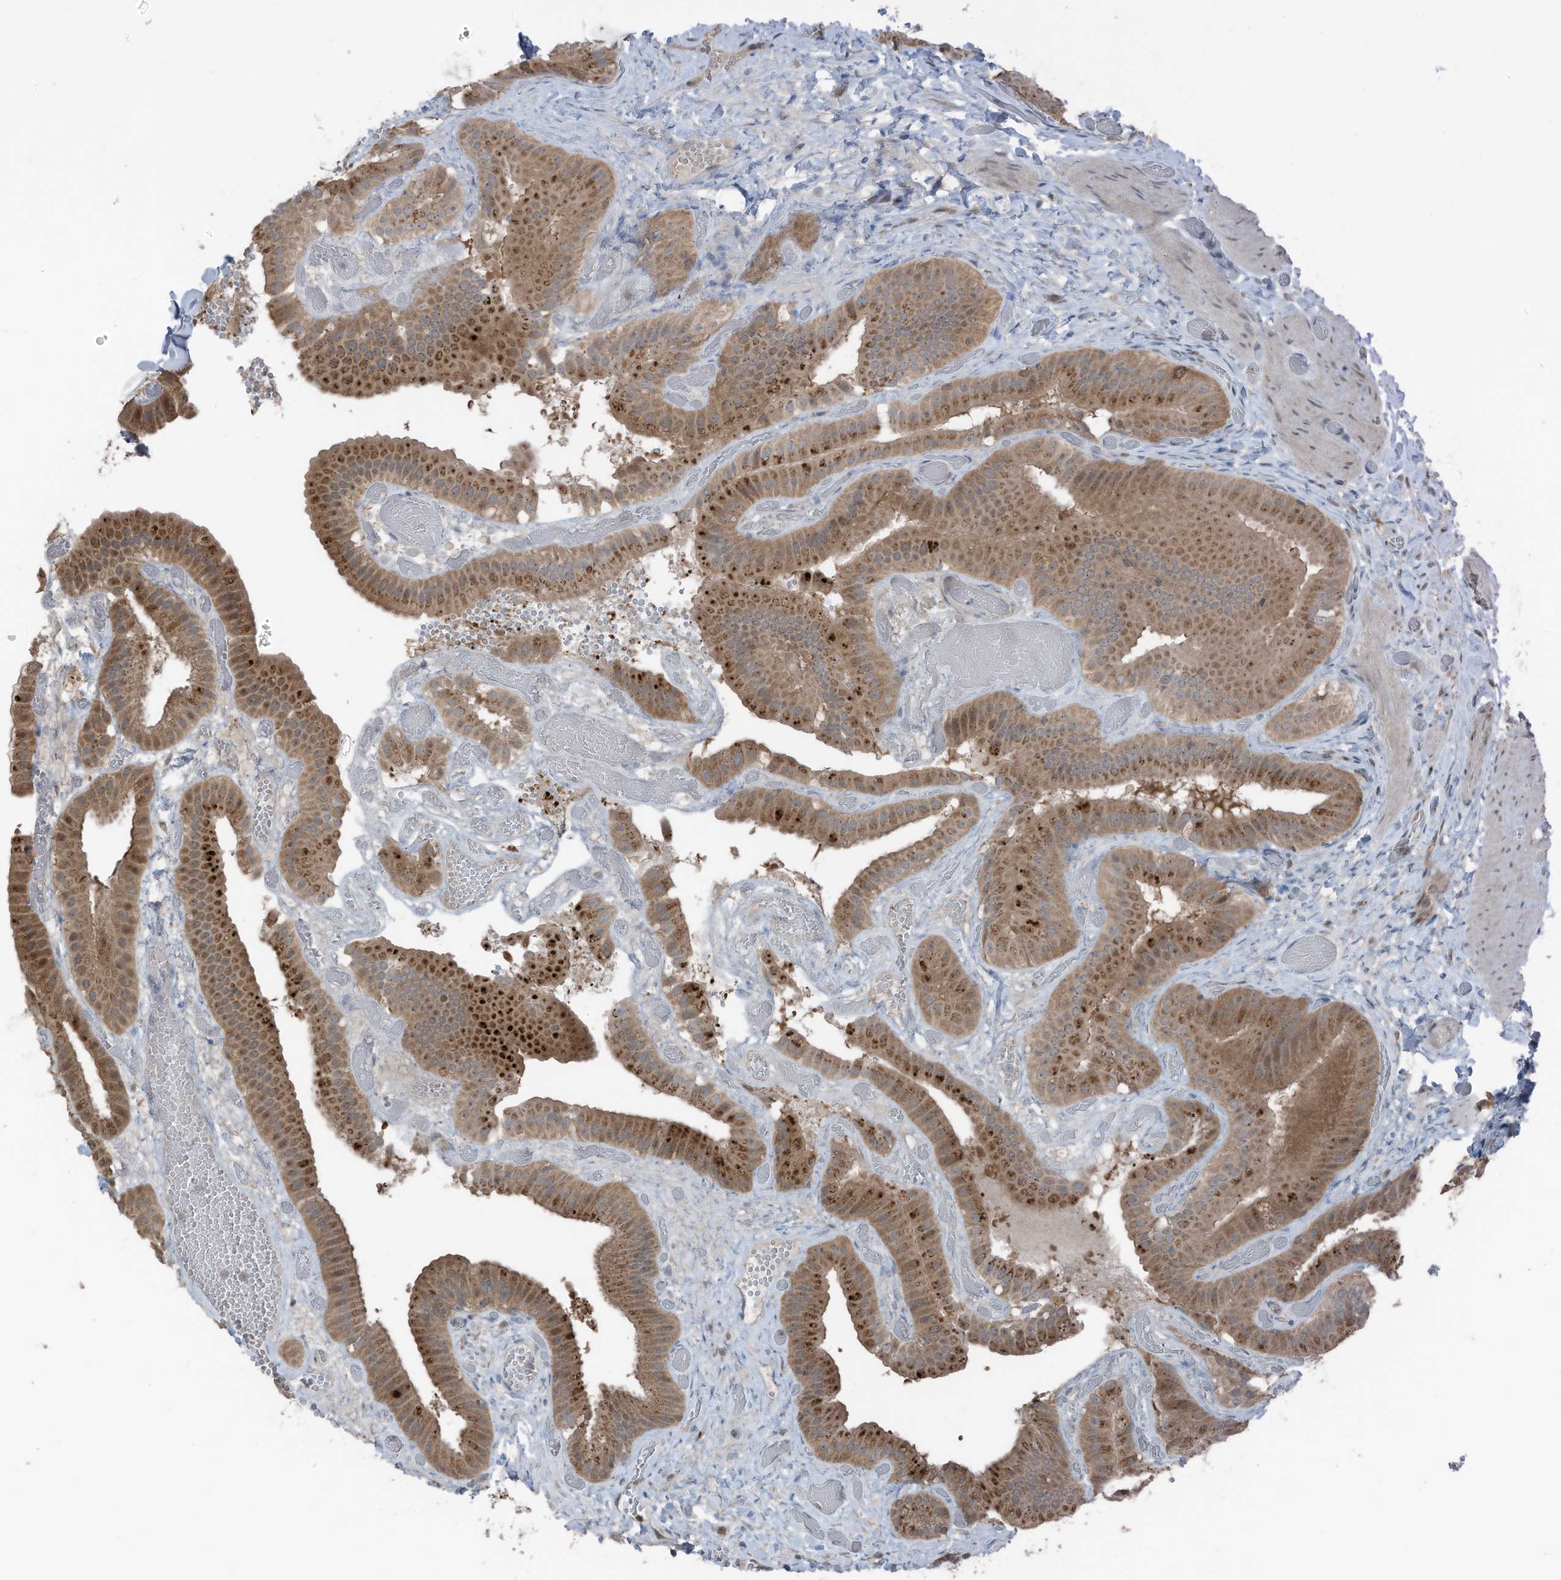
{"staining": {"intensity": "moderate", "quantity": ">75%", "location": "cytoplasmic/membranous,nuclear"}, "tissue": "gallbladder", "cell_type": "Glandular cells", "image_type": "normal", "snomed": [{"axis": "morphology", "description": "Normal tissue, NOS"}, {"axis": "topography", "description": "Gallbladder"}], "caption": "Benign gallbladder exhibits moderate cytoplasmic/membranous,nuclear positivity in approximately >75% of glandular cells, visualized by immunohistochemistry. (Brightfield microscopy of DAB IHC at high magnification).", "gene": "TXNDC9", "patient": {"sex": "female", "age": 64}}